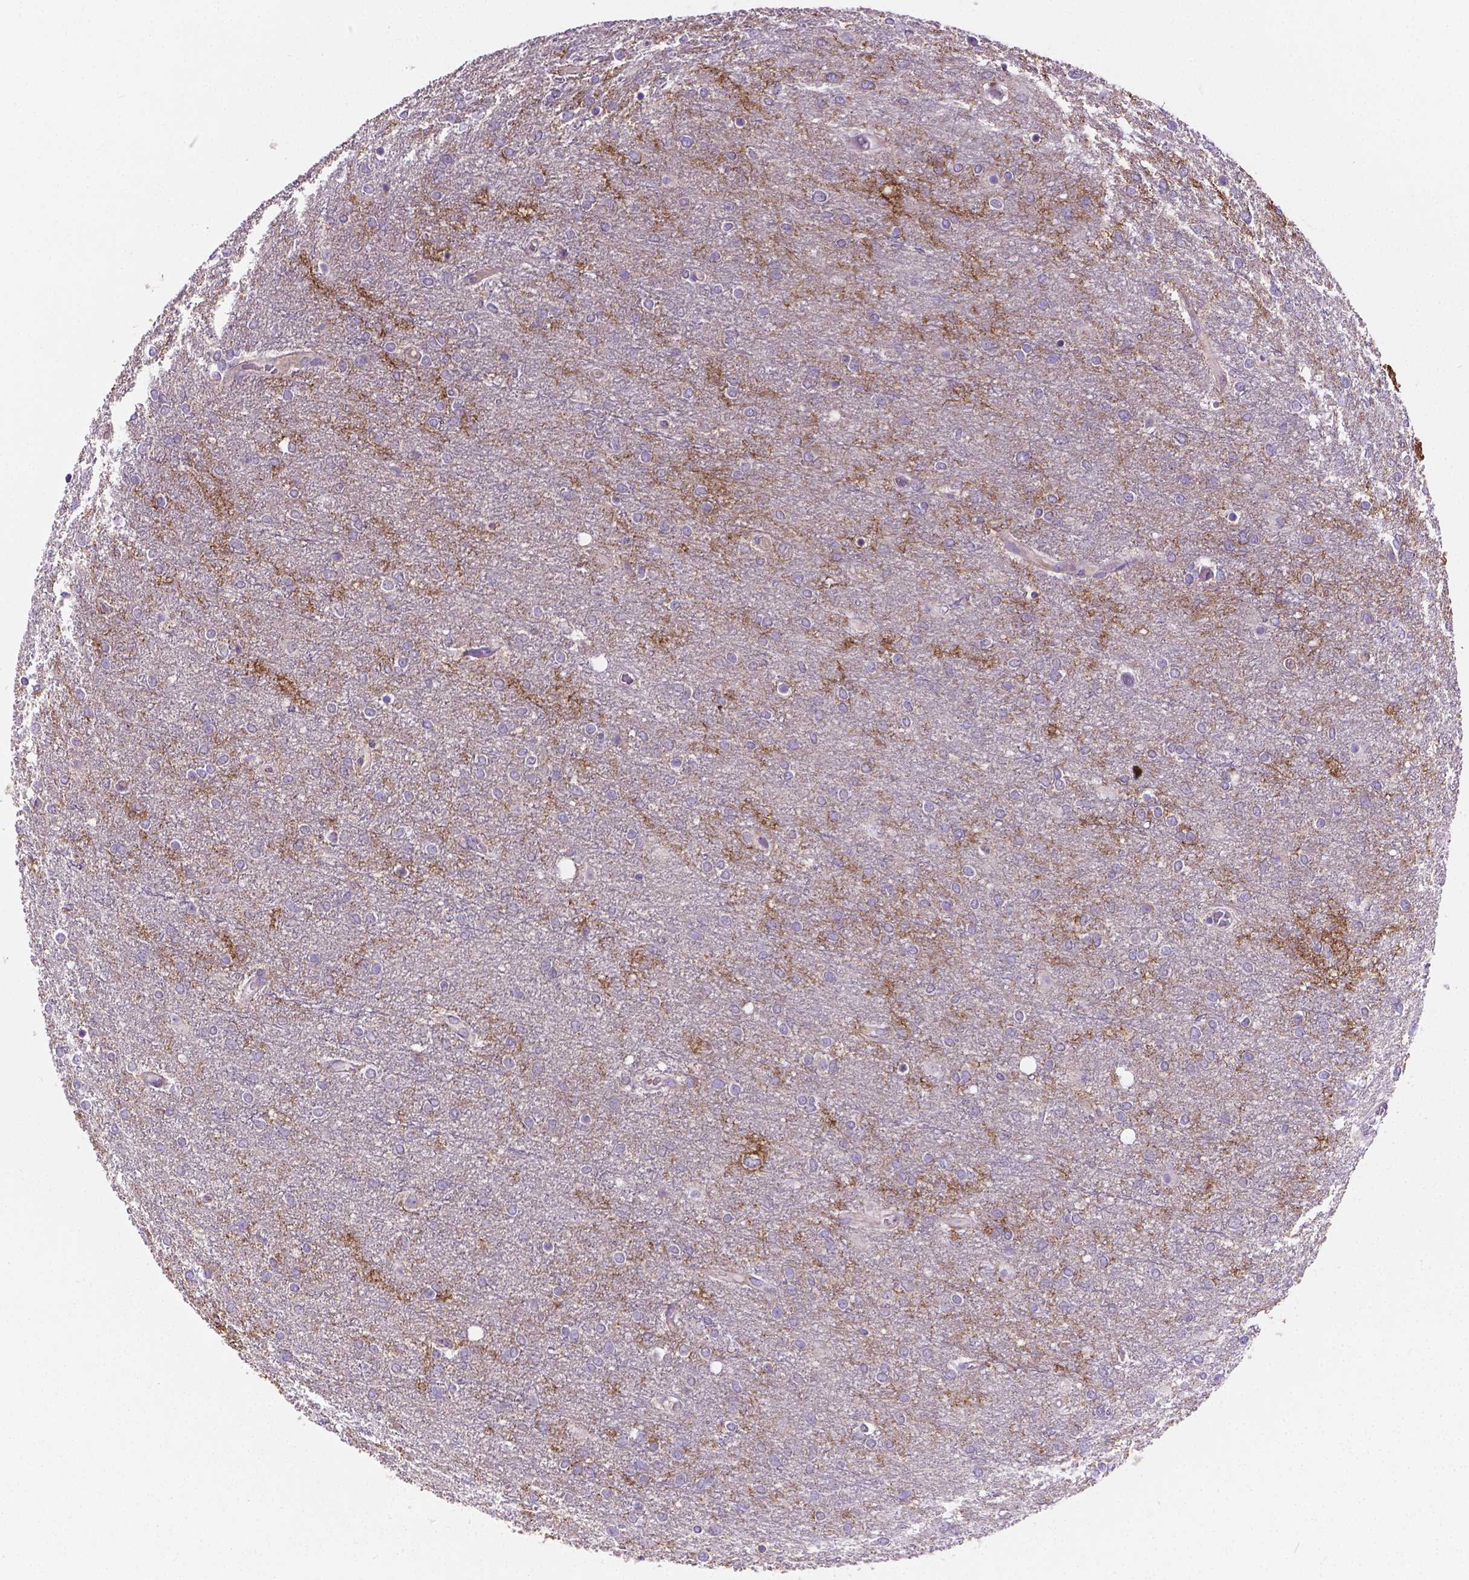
{"staining": {"intensity": "negative", "quantity": "none", "location": "none"}, "tissue": "glioma", "cell_type": "Tumor cells", "image_type": "cancer", "snomed": [{"axis": "morphology", "description": "Glioma, malignant, High grade"}, {"axis": "topography", "description": "Brain"}], "caption": "Immunohistochemical staining of malignant glioma (high-grade) displays no significant positivity in tumor cells. The staining was performed using DAB (3,3'-diaminobenzidine) to visualize the protein expression in brown, while the nuclei were stained in blue with hematoxylin (Magnification: 20x).", "gene": "CSPG5", "patient": {"sex": "female", "age": 61}}